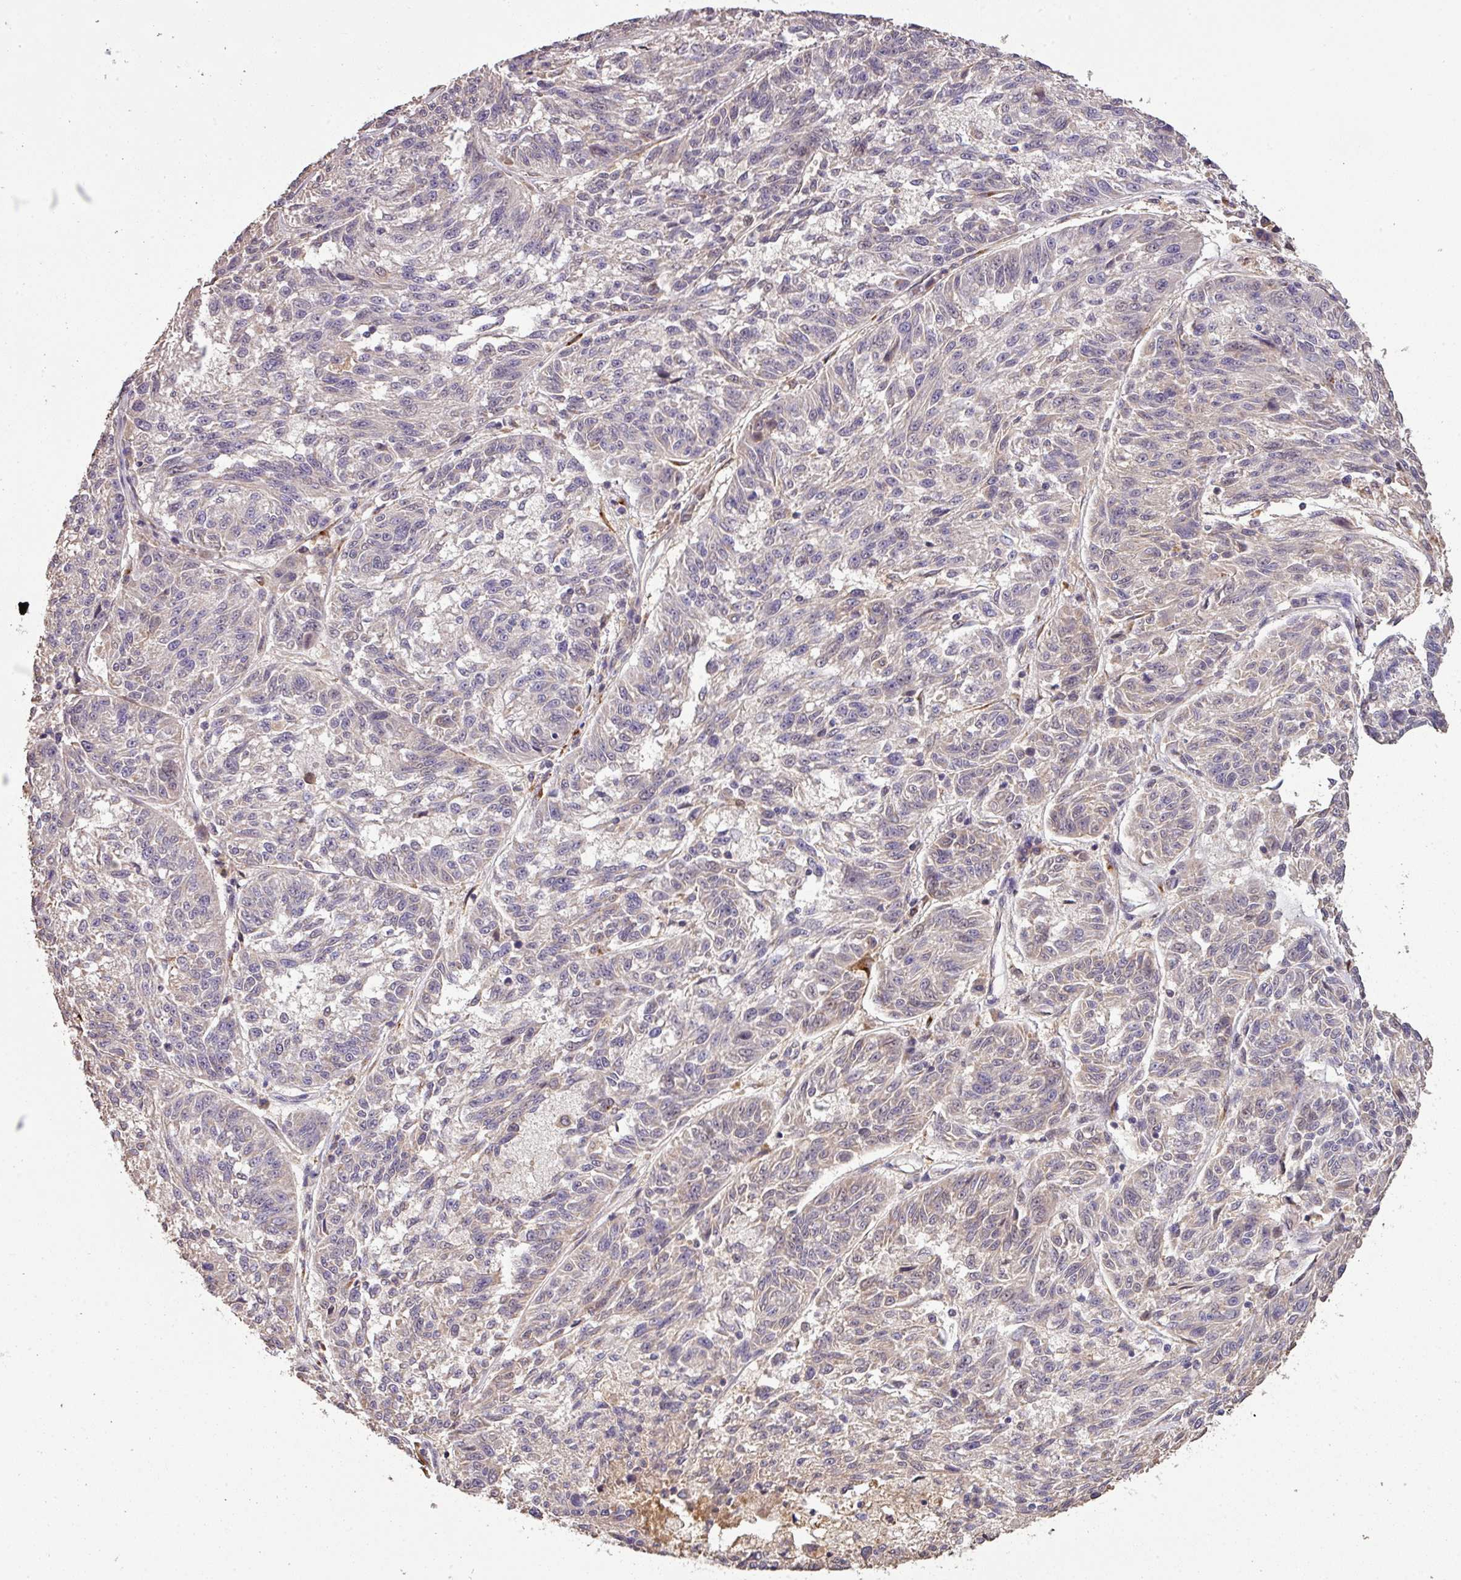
{"staining": {"intensity": "negative", "quantity": "none", "location": "none"}, "tissue": "melanoma", "cell_type": "Tumor cells", "image_type": "cancer", "snomed": [{"axis": "morphology", "description": "Malignant melanoma, NOS"}, {"axis": "topography", "description": "Skin"}], "caption": "Melanoma stained for a protein using immunohistochemistry demonstrates no positivity tumor cells.", "gene": "ISLR", "patient": {"sex": "male", "age": 53}}